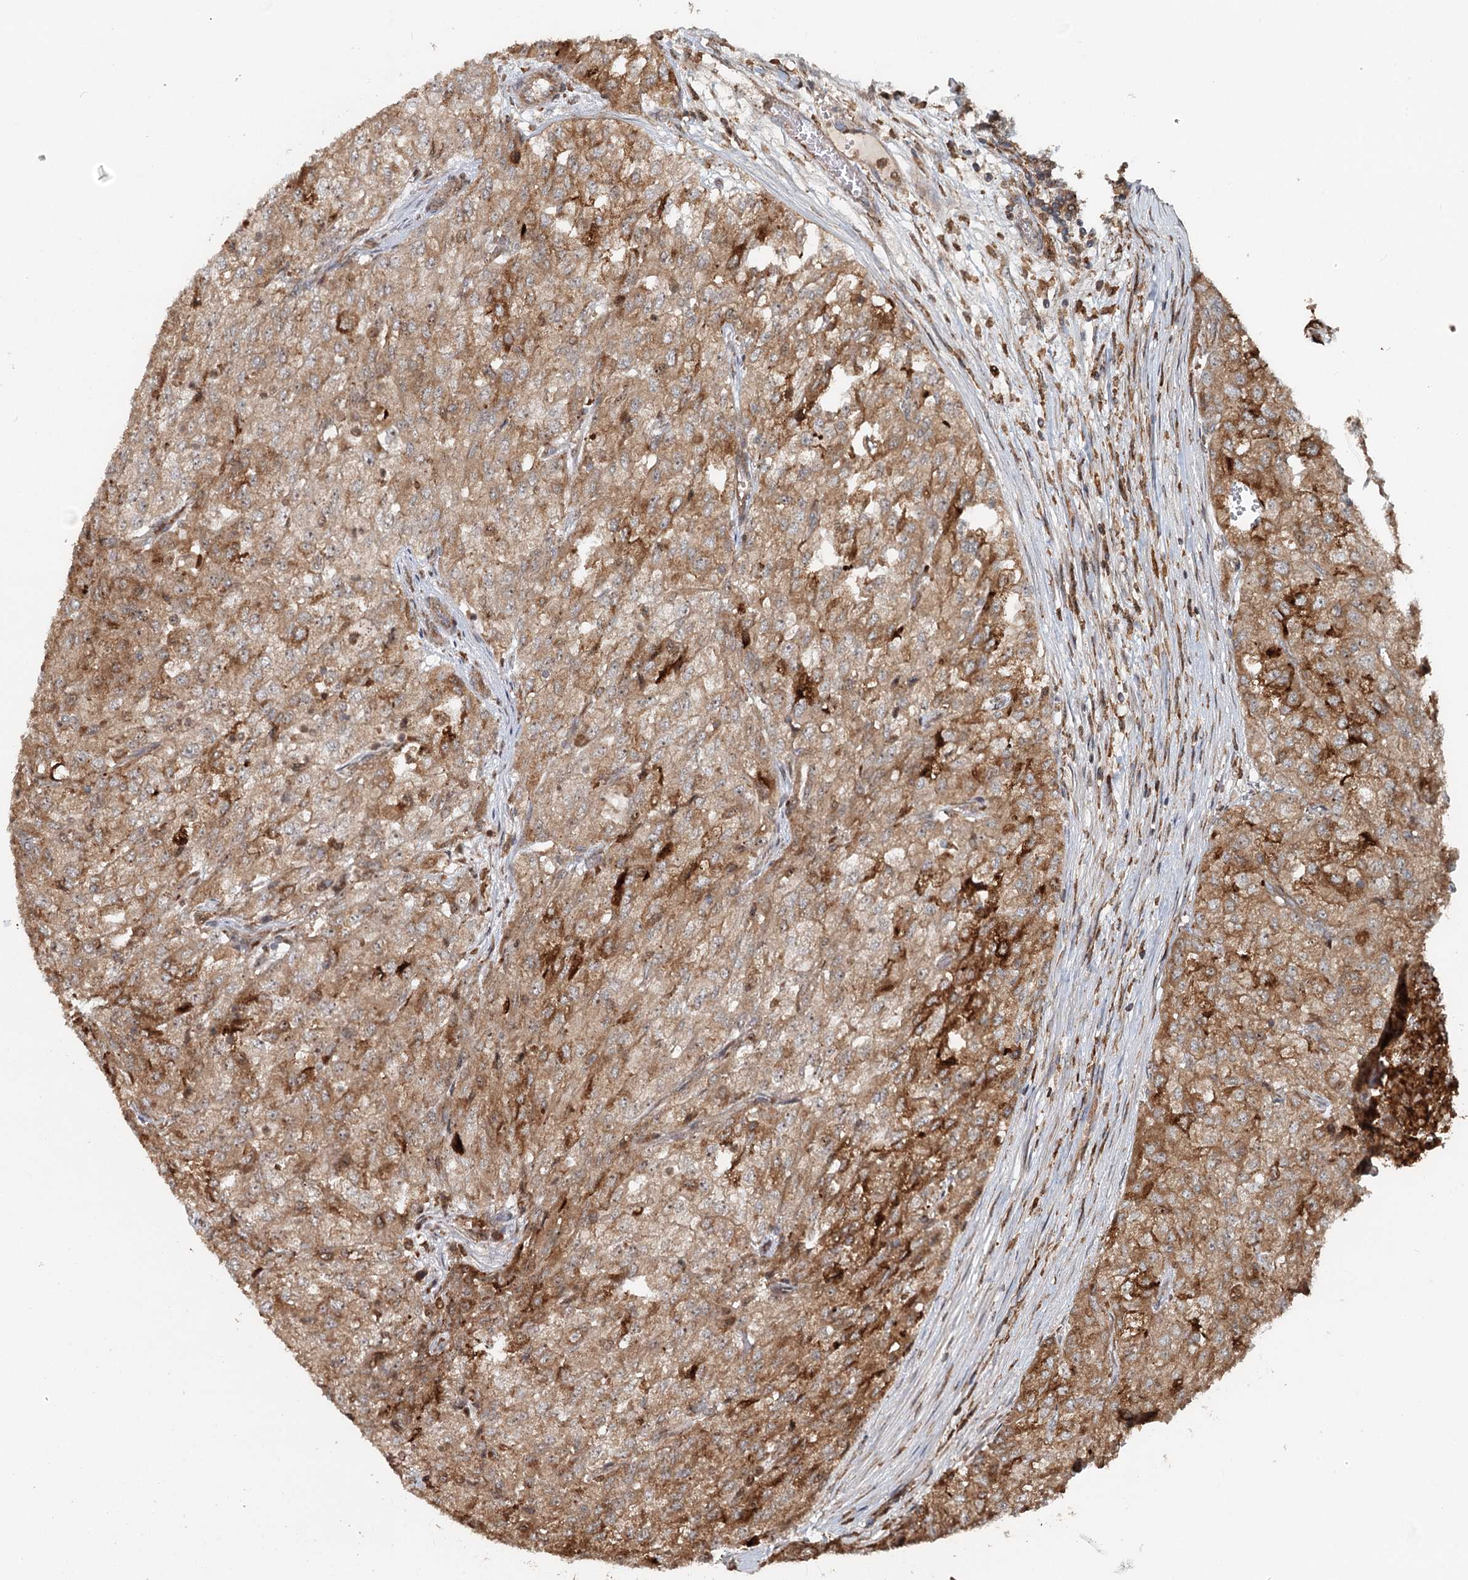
{"staining": {"intensity": "moderate", "quantity": ">75%", "location": "cytoplasmic/membranous"}, "tissue": "renal cancer", "cell_type": "Tumor cells", "image_type": "cancer", "snomed": [{"axis": "morphology", "description": "Adenocarcinoma, NOS"}, {"axis": "topography", "description": "Kidney"}], "caption": "Renal cancer (adenocarcinoma) was stained to show a protein in brown. There is medium levels of moderate cytoplasmic/membranous staining in approximately >75% of tumor cells.", "gene": "RNF111", "patient": {"sex": "female", "age": 54}}